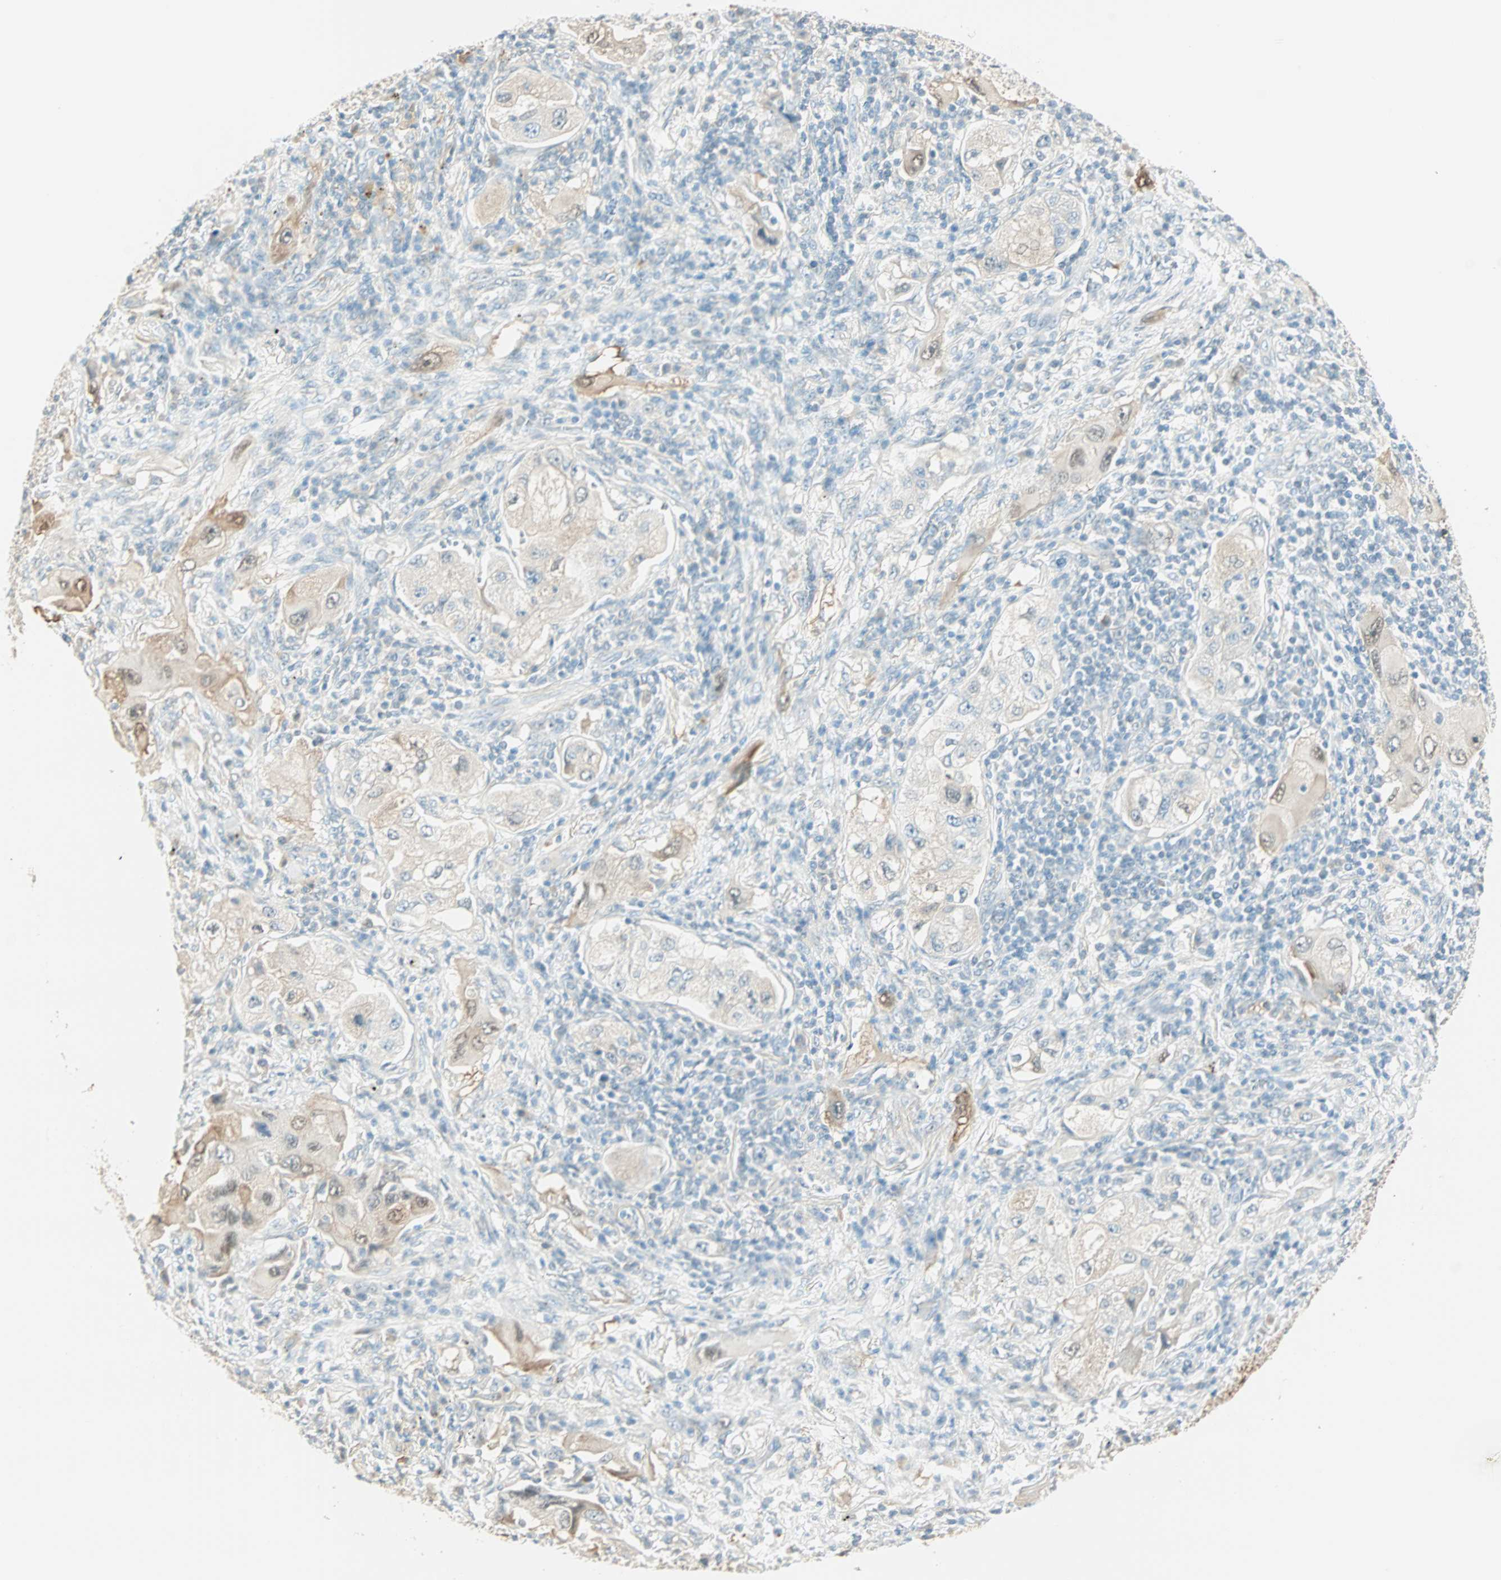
{"staining": {"intensity": "moderate", "quantity": ">75%", "location": "cytoplasmic/membranous"}, "tissue": "lung cancer", "cell_type": "Tumor cells", "image_type": "cancer", "snomed": [{"axis": "morphology", "description": "Adenocarcinoma, NOS"}, {"axis": "topography", "description": "Lung"}], "caption": "Human lung adenocarcinoma stained for a protein (brown) shows moderate cytoplasmic/membranous positive positivity in approximately >75% of tumor cells.", "gene": "S100A1", "patient": {"sex": "female", "age": 65}}